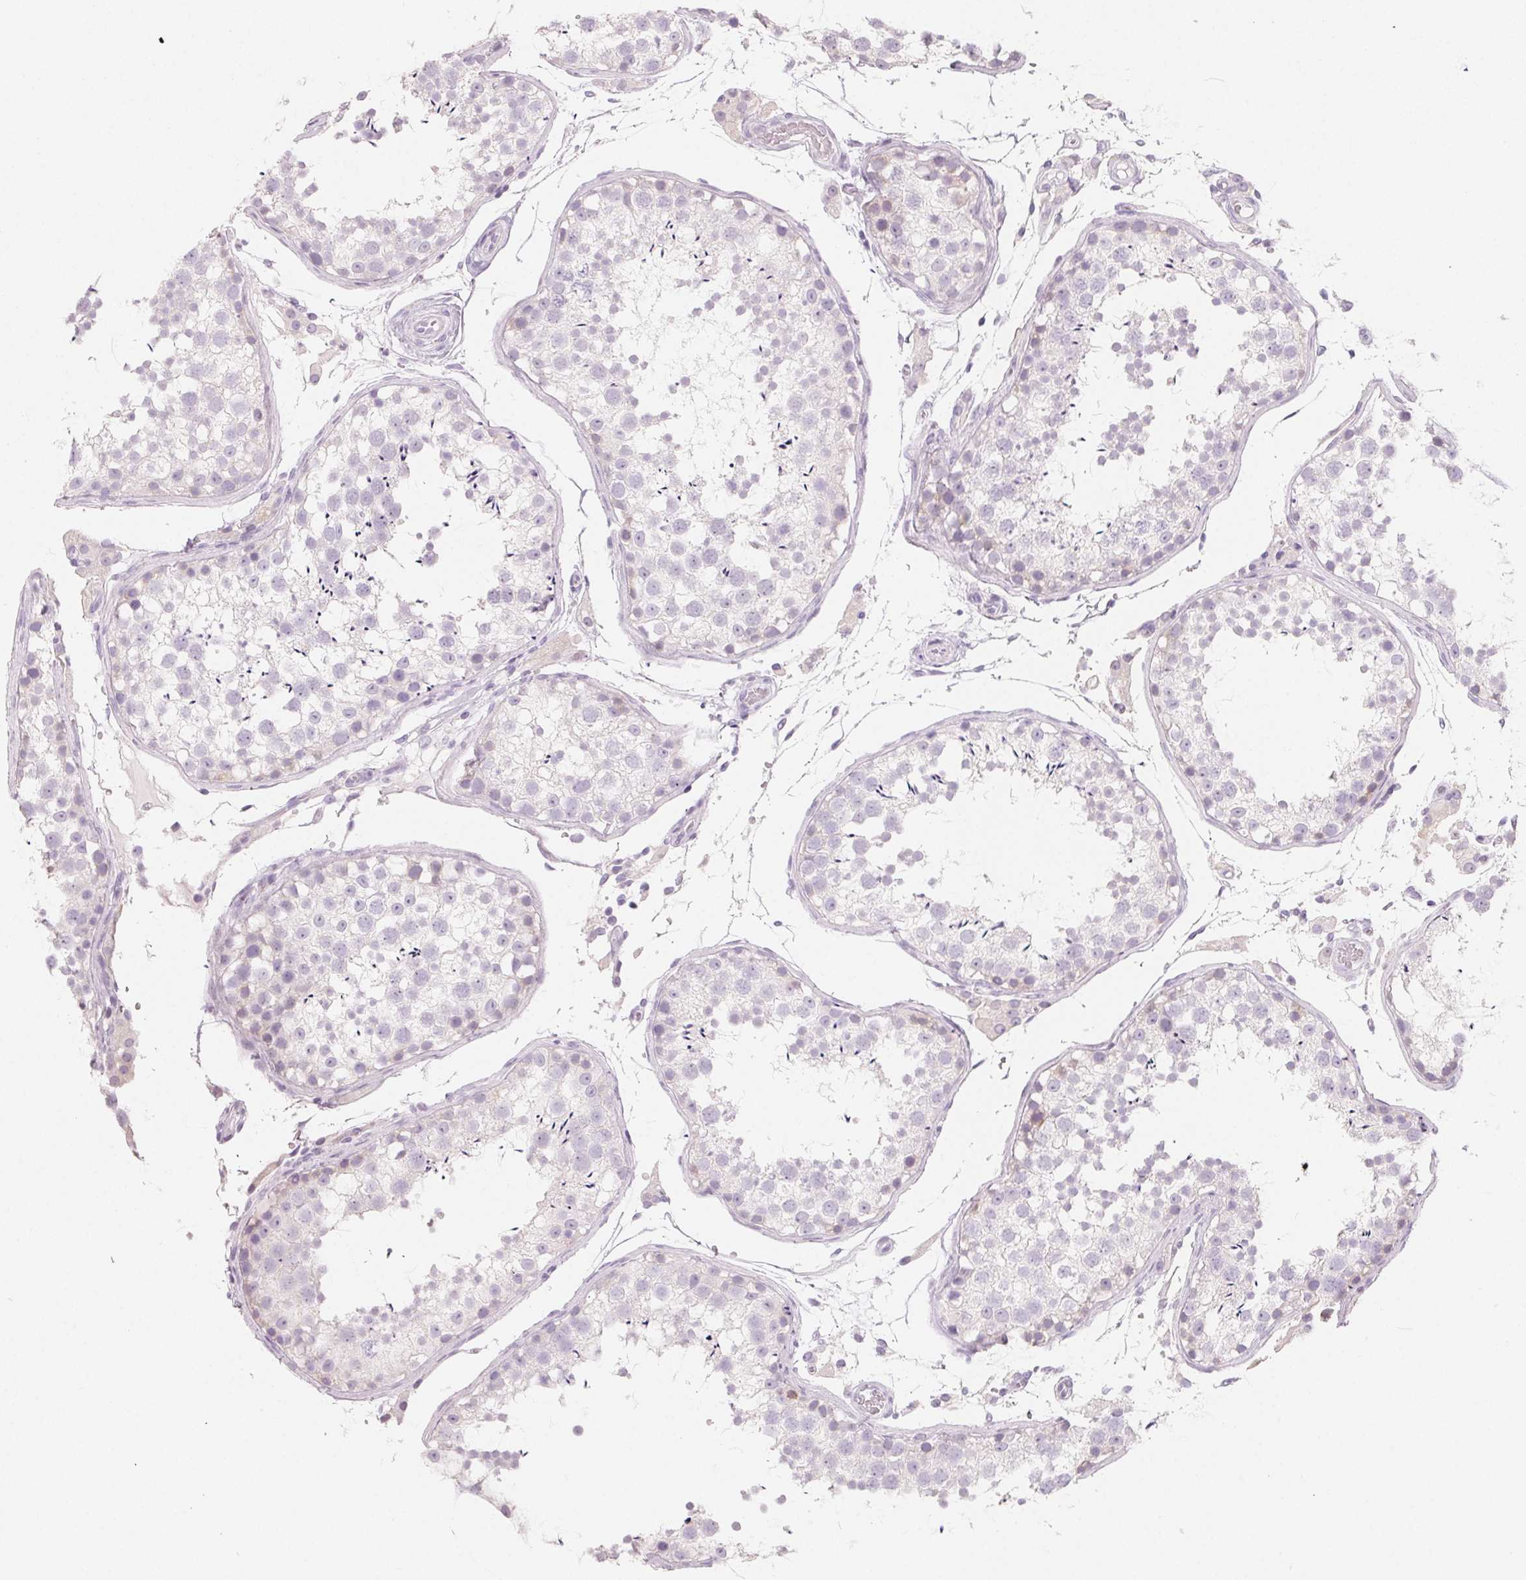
{"staining": {"intensity": "negative", "quantity": "none", "location": "none"}, "tissue": "testis", "cell_type": "Cells in seminiferous ducts", "image_type": "normal", "snomed": [{"axis": "morphology", "description": "Normal tissue, NOS"}, {"axis": "topography", "description": "Testis"}], "caption": "Cells in seminiferous ducts show no significant staining in normal testis.", "gene": "SH3GL2", "patient": {"sex": "male", "age": 29}}